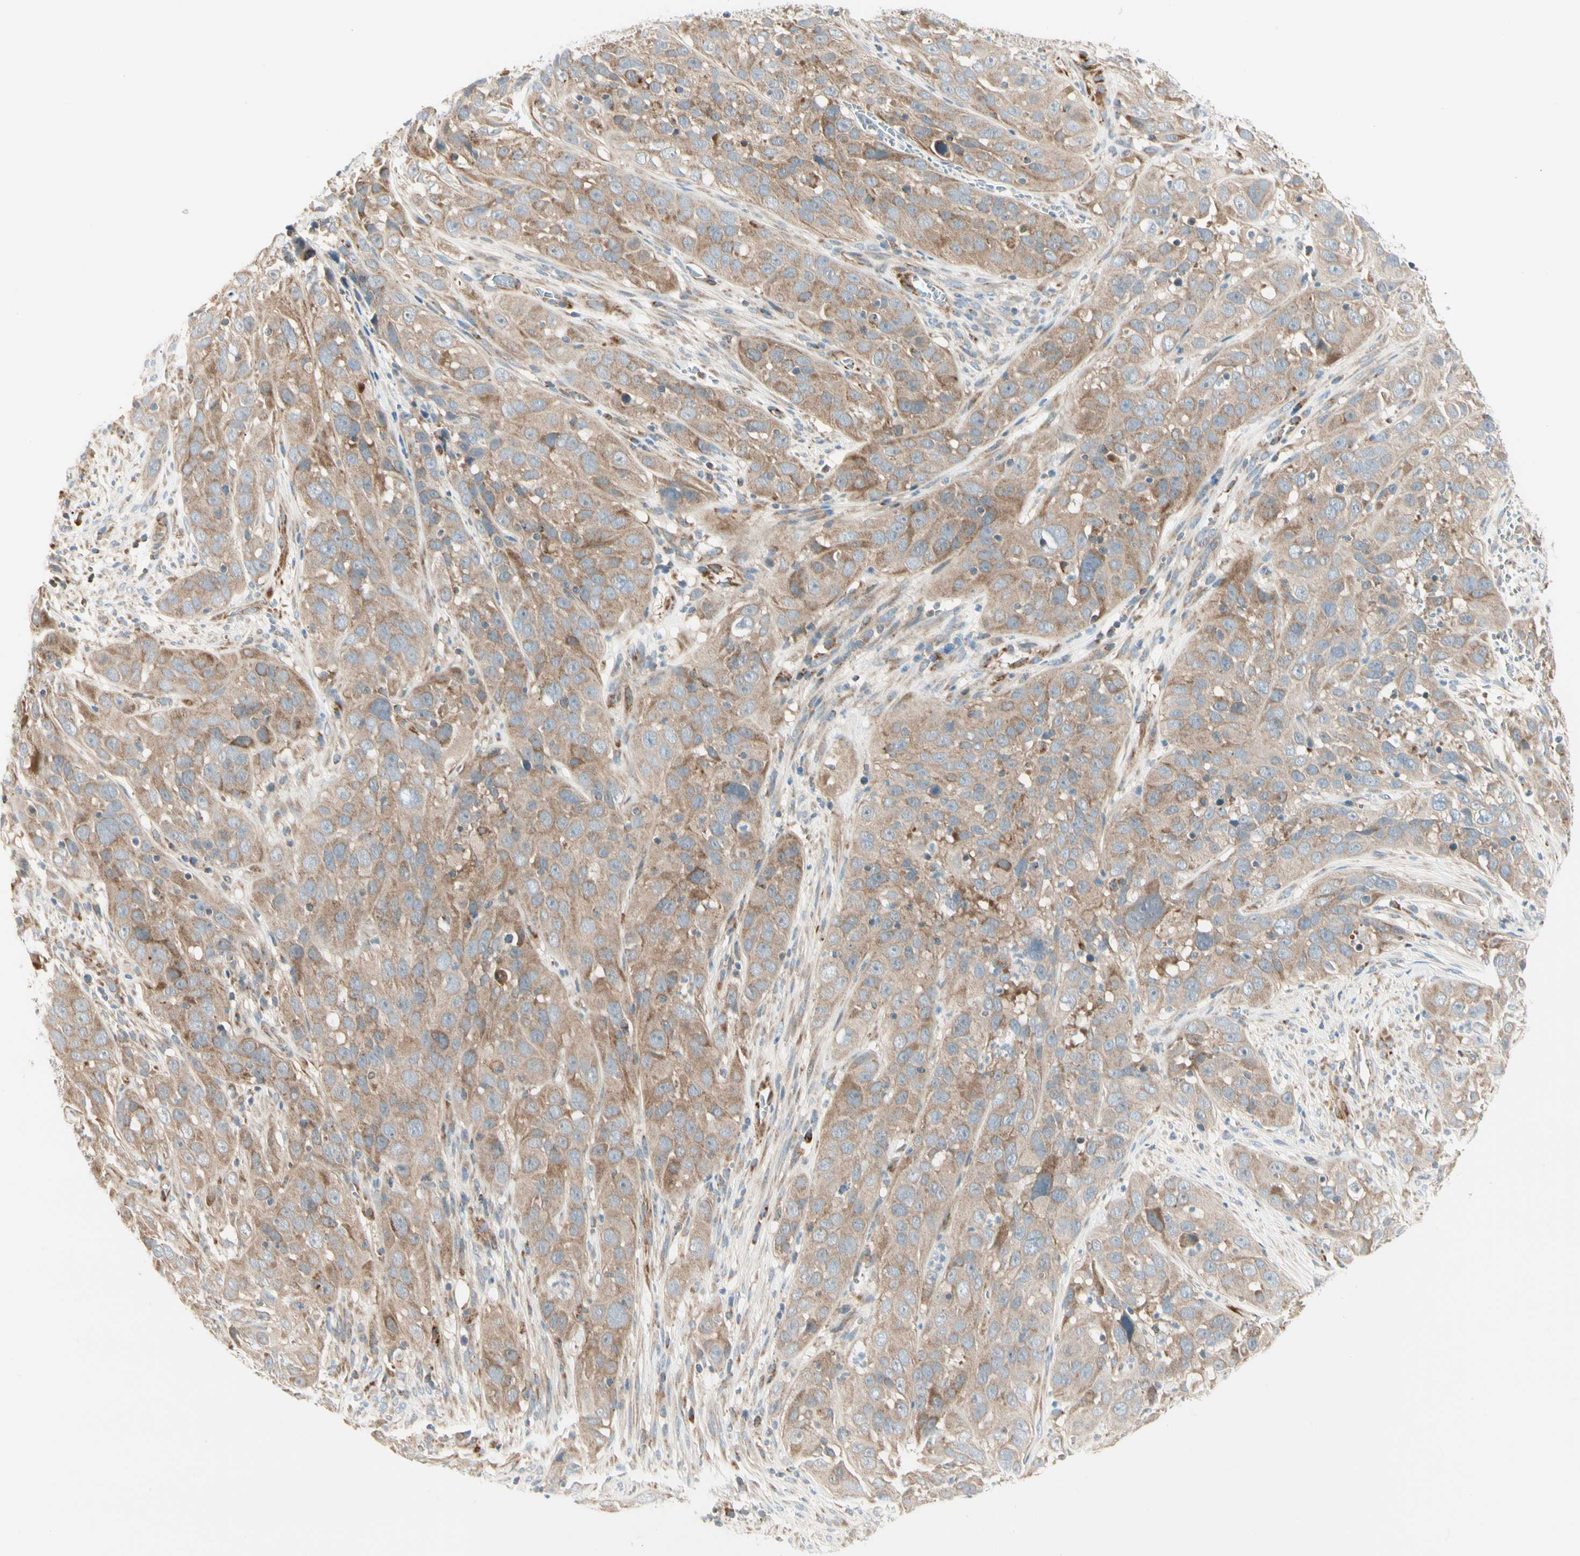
{"staining": {"intensity": "moderate", "quantity": ">75%", "location": "cytoplasmic/membranous"}, "tissue": "cervical cancer", "cell_type": "Tumor cells", "image_type": "cancer", "snomed": [{"axis": "morphology", "description": "Squamous cell carcinoma, NOS"}, {"axis": "topography", "description": "Cervix"}], "caption": "The micrograph displays a brown stain indicating the presence of a protein in the cytoplasmic/membranous of tumor cells in squamous cell carcinoma (cervical). The protein is stained brown, and the nuclei are stained in blue (DAB (3,3'-diaminobenzidine) IHC with brightfield microscopy, high magnification).", "gene": "TBC1D10A", "patient": {"sex": "female", "age": 32}}